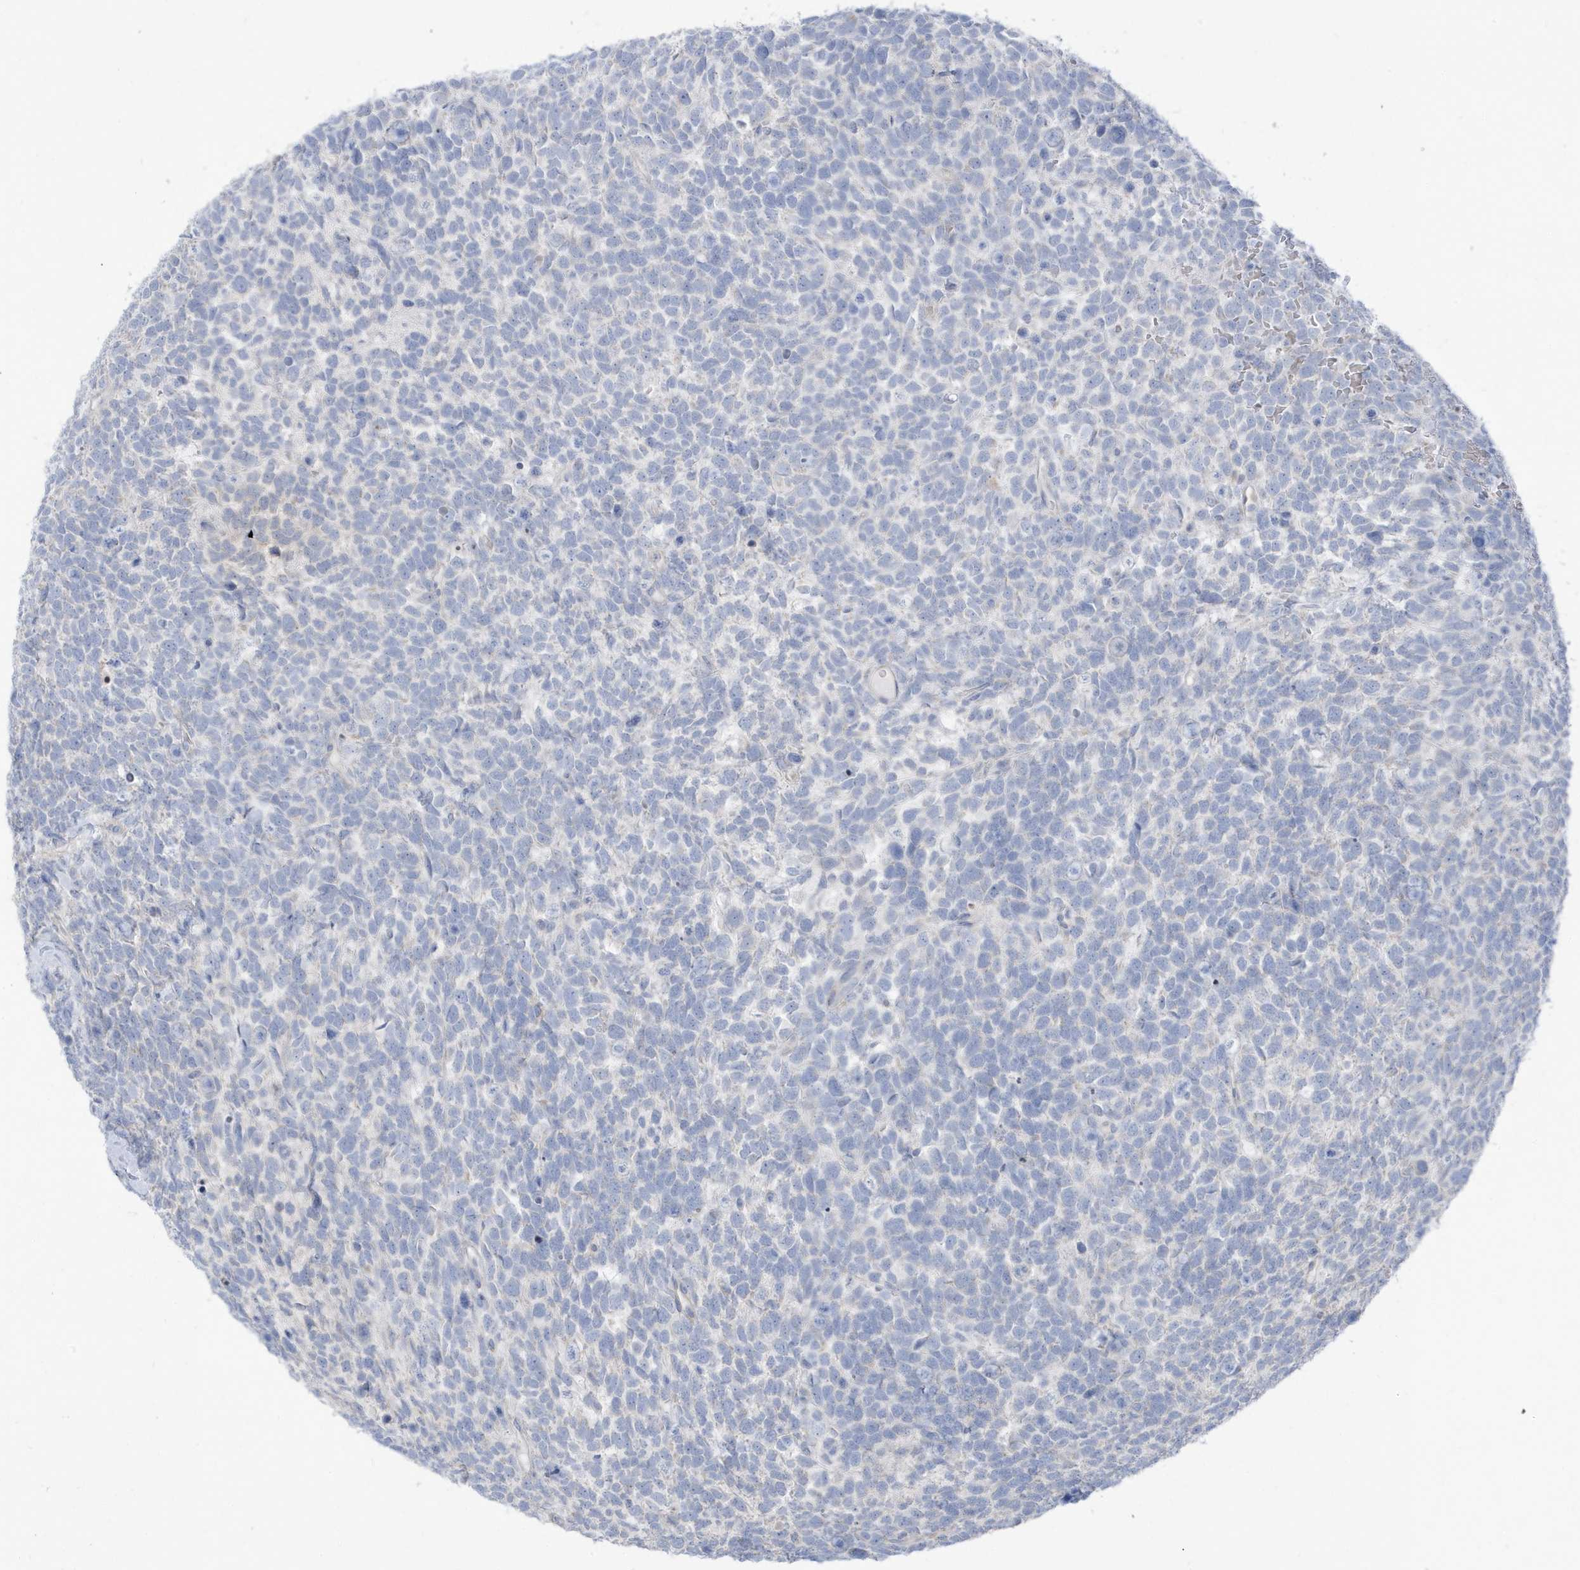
{"staining": {"intensity": "negative", "quantity": "none", "location": "none"}, "tissue": "urothelial cancer", "cell_type": "Tumor cells", "image_type": "cancer", "snomed": [{"axis": "morphology", "description": "Urothelial carcinoma, High grade"}, {"axis": "topography", "description": "Urinary bladder"}], "caption": "Immunohistochemistry (IHC) of high-grade urothelial carcinoma shows no expression in tumor cells.", "gene": "ATP13A5", "patient": {"sex": "female", "age": 82}}